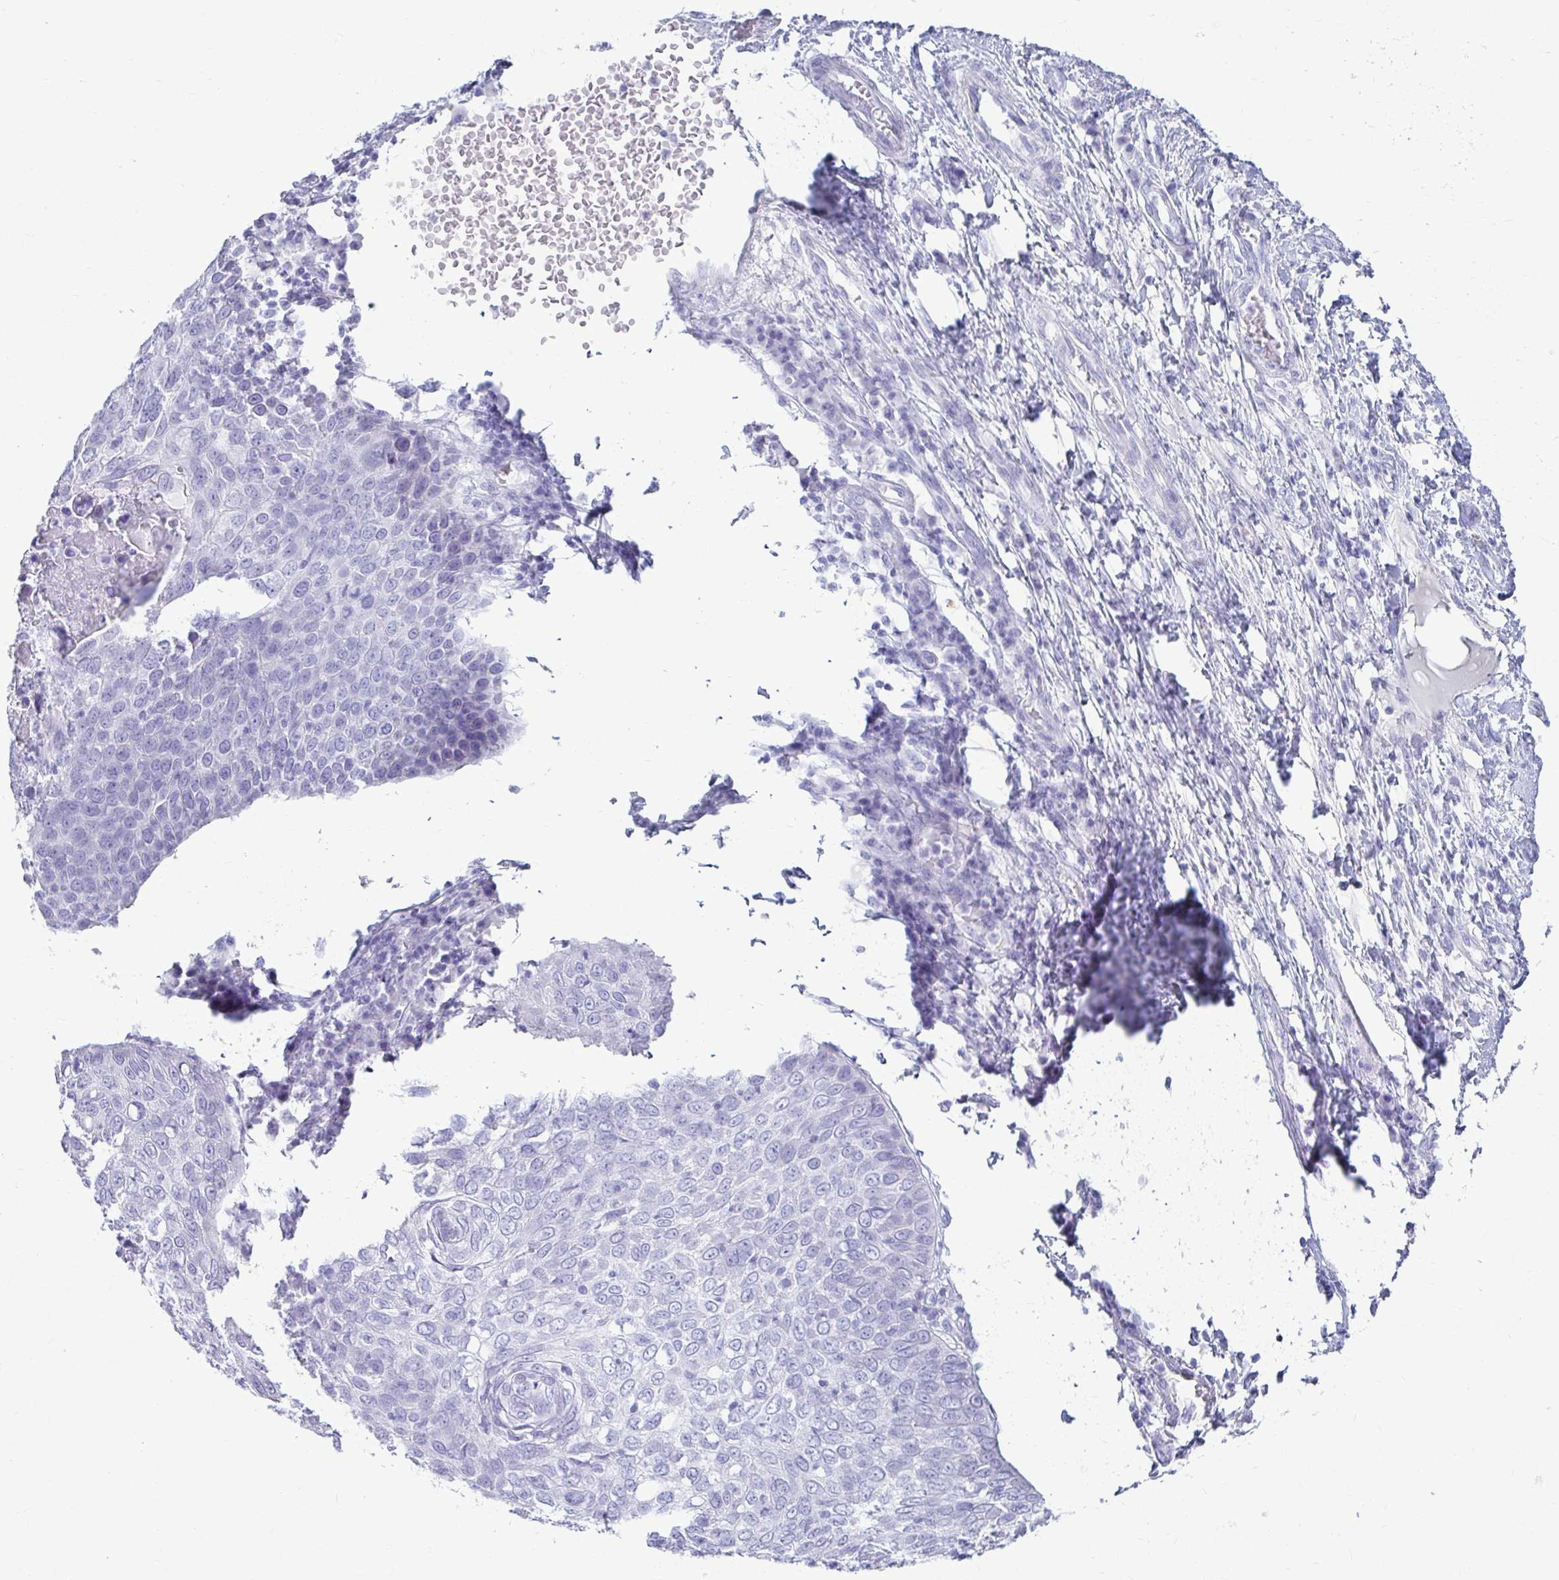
{"staining": {"intensity": "negative", "quantity": "none", "location": "none"}, "tissue": "skin cancer", "cell_type": "Tumor cells", "image_type": "cancer", "snomed": [{"axis": "morphology", "description": "Squamous cell carcinoma, NOS"}, {"axis": "topography", "description": "Skin"}], "caption": "A high-resolution histopathology image shows IHC staining of skin cancer, which displays no significant expression in tumor cells.", "gene": "ATP4B", "patient": {"sex": "male", "age": 87}}